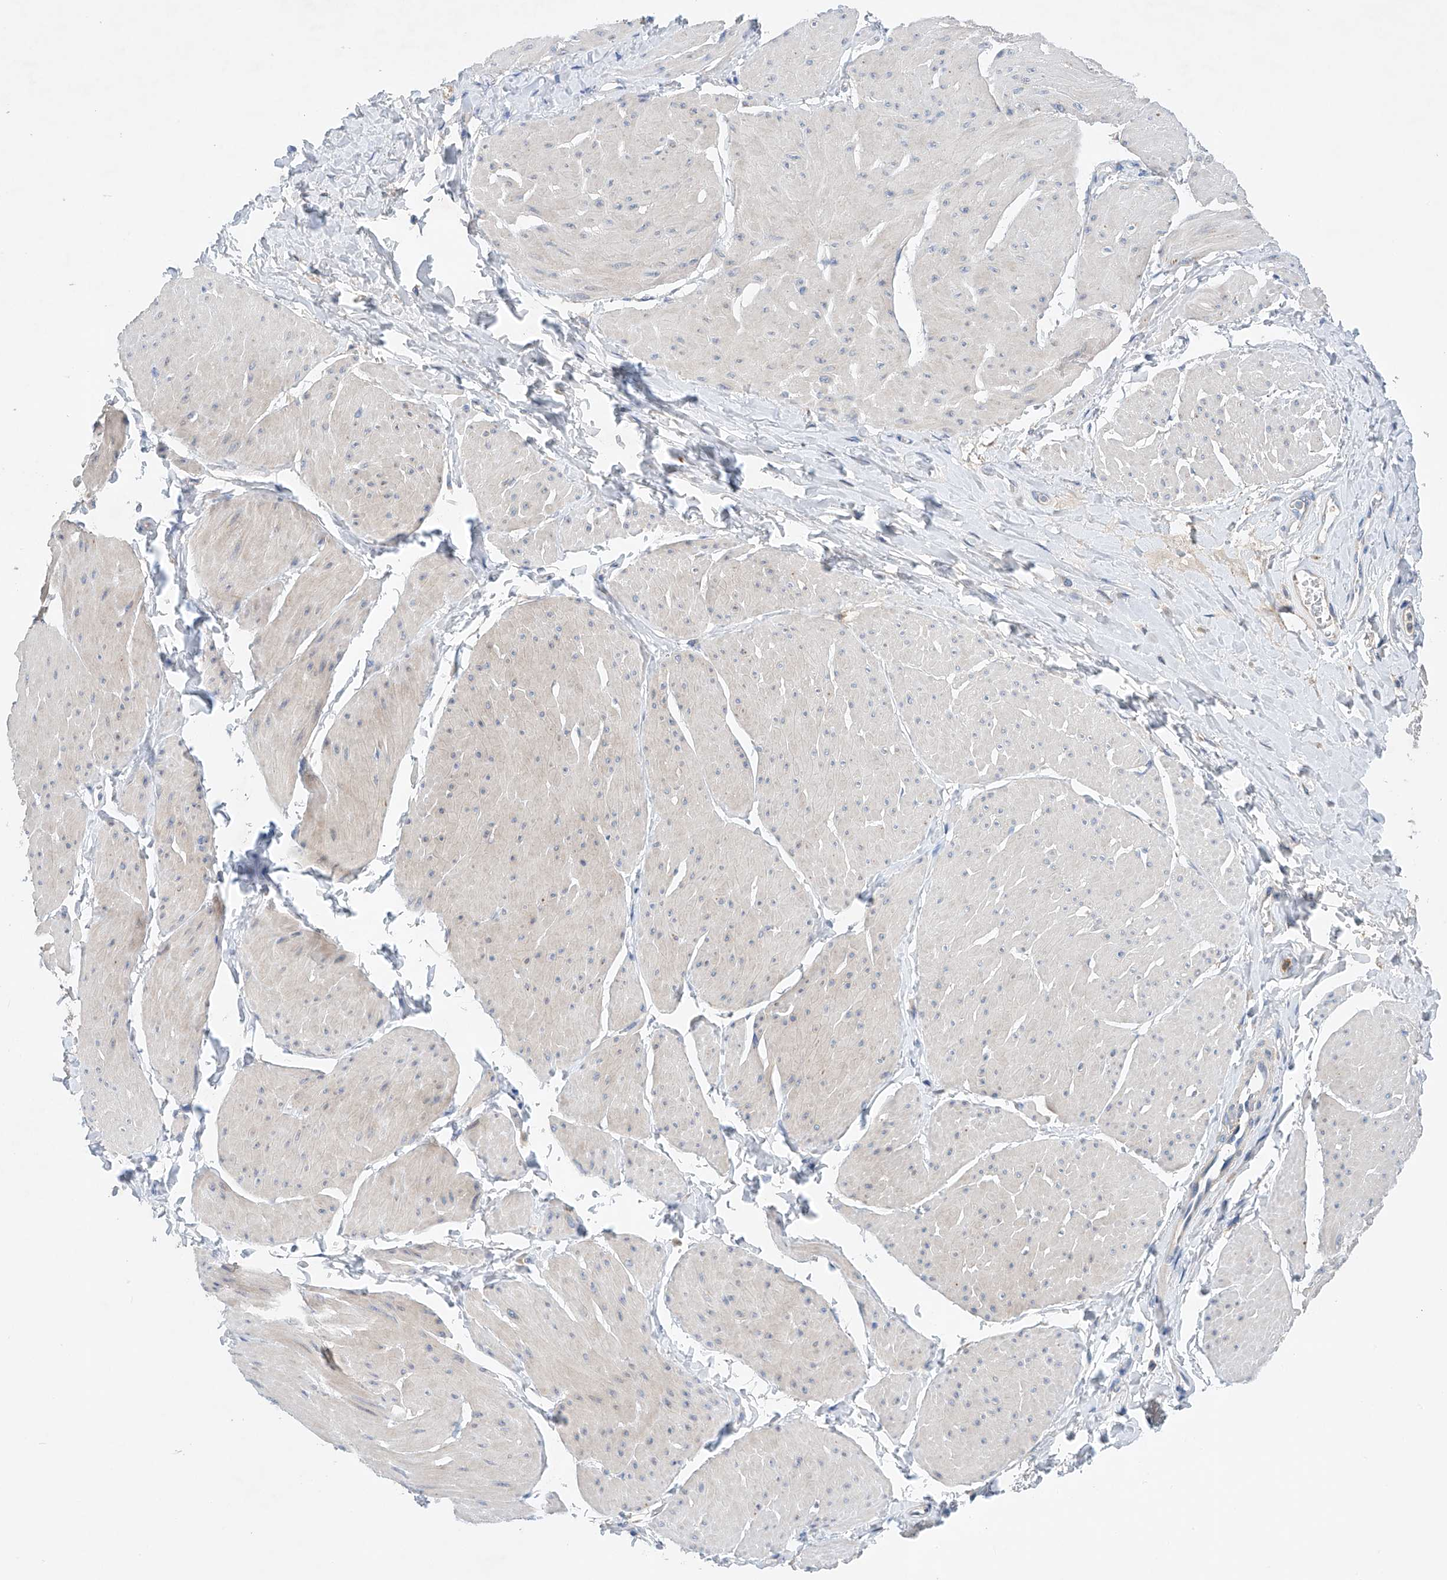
{"staining": {"intensity": "weak", "quantity": "<25%", "location": "cytoplasmic/membranous"}, "tissue": "smooth muscle", "cell_type": "Smooth muscle cells", "image_type": "normal", "snomed": [{"axis": "morphology", "description": "Urothelial carcinoma, High grade"}, {"axis": "topography", "description": "Urinary bladder"}], "caption": "Smooth muscle cells are negative for brown protein staining in unremarkable smooth muscle. The staining is performed using DAB brown chromogen with nuclei counter-stained in using hematoxylin.", "gene": "GPC4", "patient": {"sex": "male", "age": 46}}